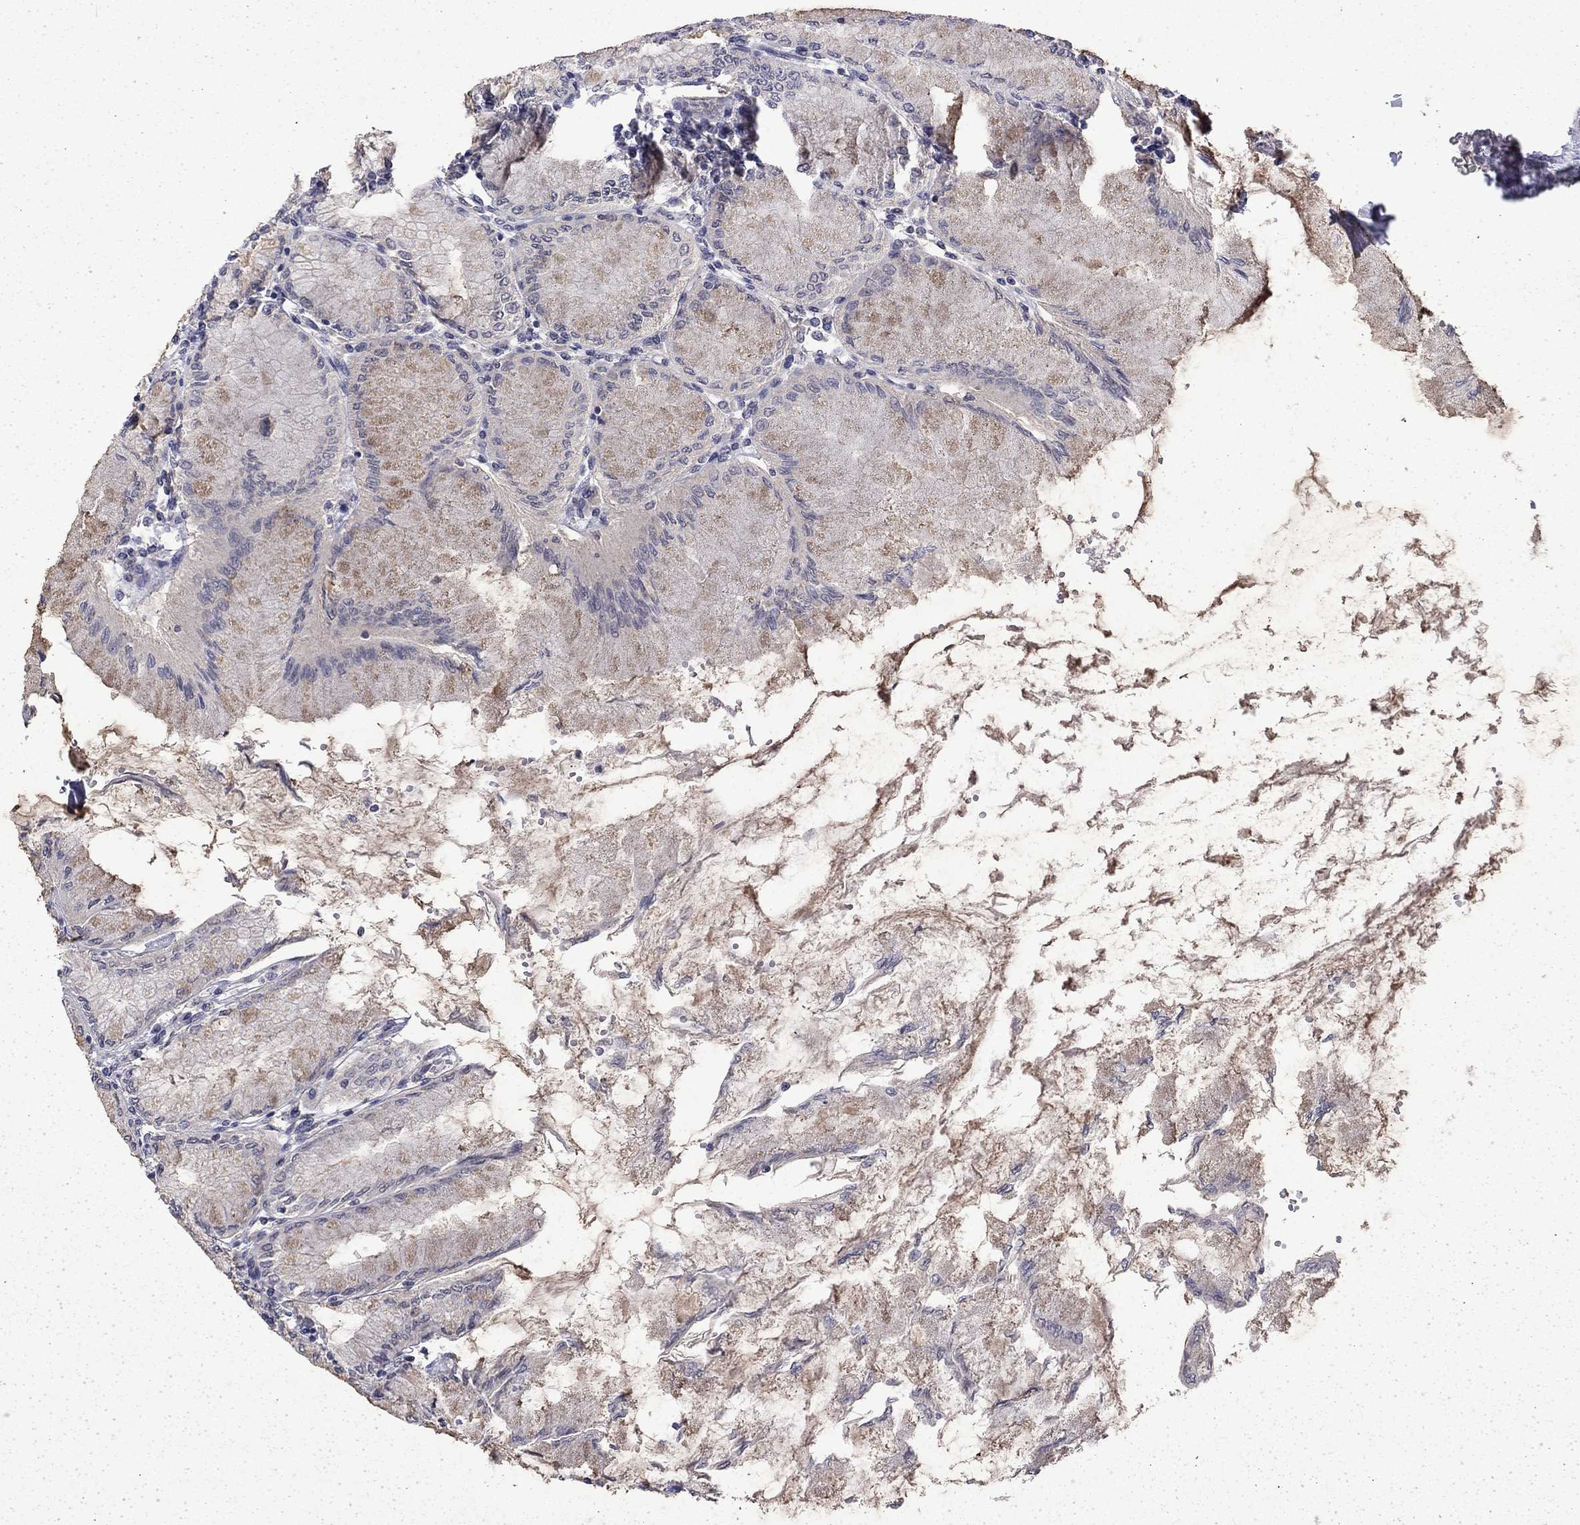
{"staining": {"intensity": "weak", "quantity": "<25%", "location": "cytoplasmic/membranous"}, "tissue": "stomach", "cell_type": "Glandular cells", "image_type": "normal", "snomed": [{"axis": "morphology", "description": "Normal tissue, NOS"}, {"axis": "topography", "description": "Skeletal muscle"}, {"axis": "topography", "description": "Stomach"}], "caption": "Micrograph shows no significant protein expression in glandular cells of benign stomach. (Stains: DAB (3,3'-diaminobenzidine) immunohistochemistry (IHC) with hematoxylin counter stain, Microscopy: brightfield microscopy at high magnification).", "gene": "CHAT", "patient": {"sex": "female", "age": 57}}